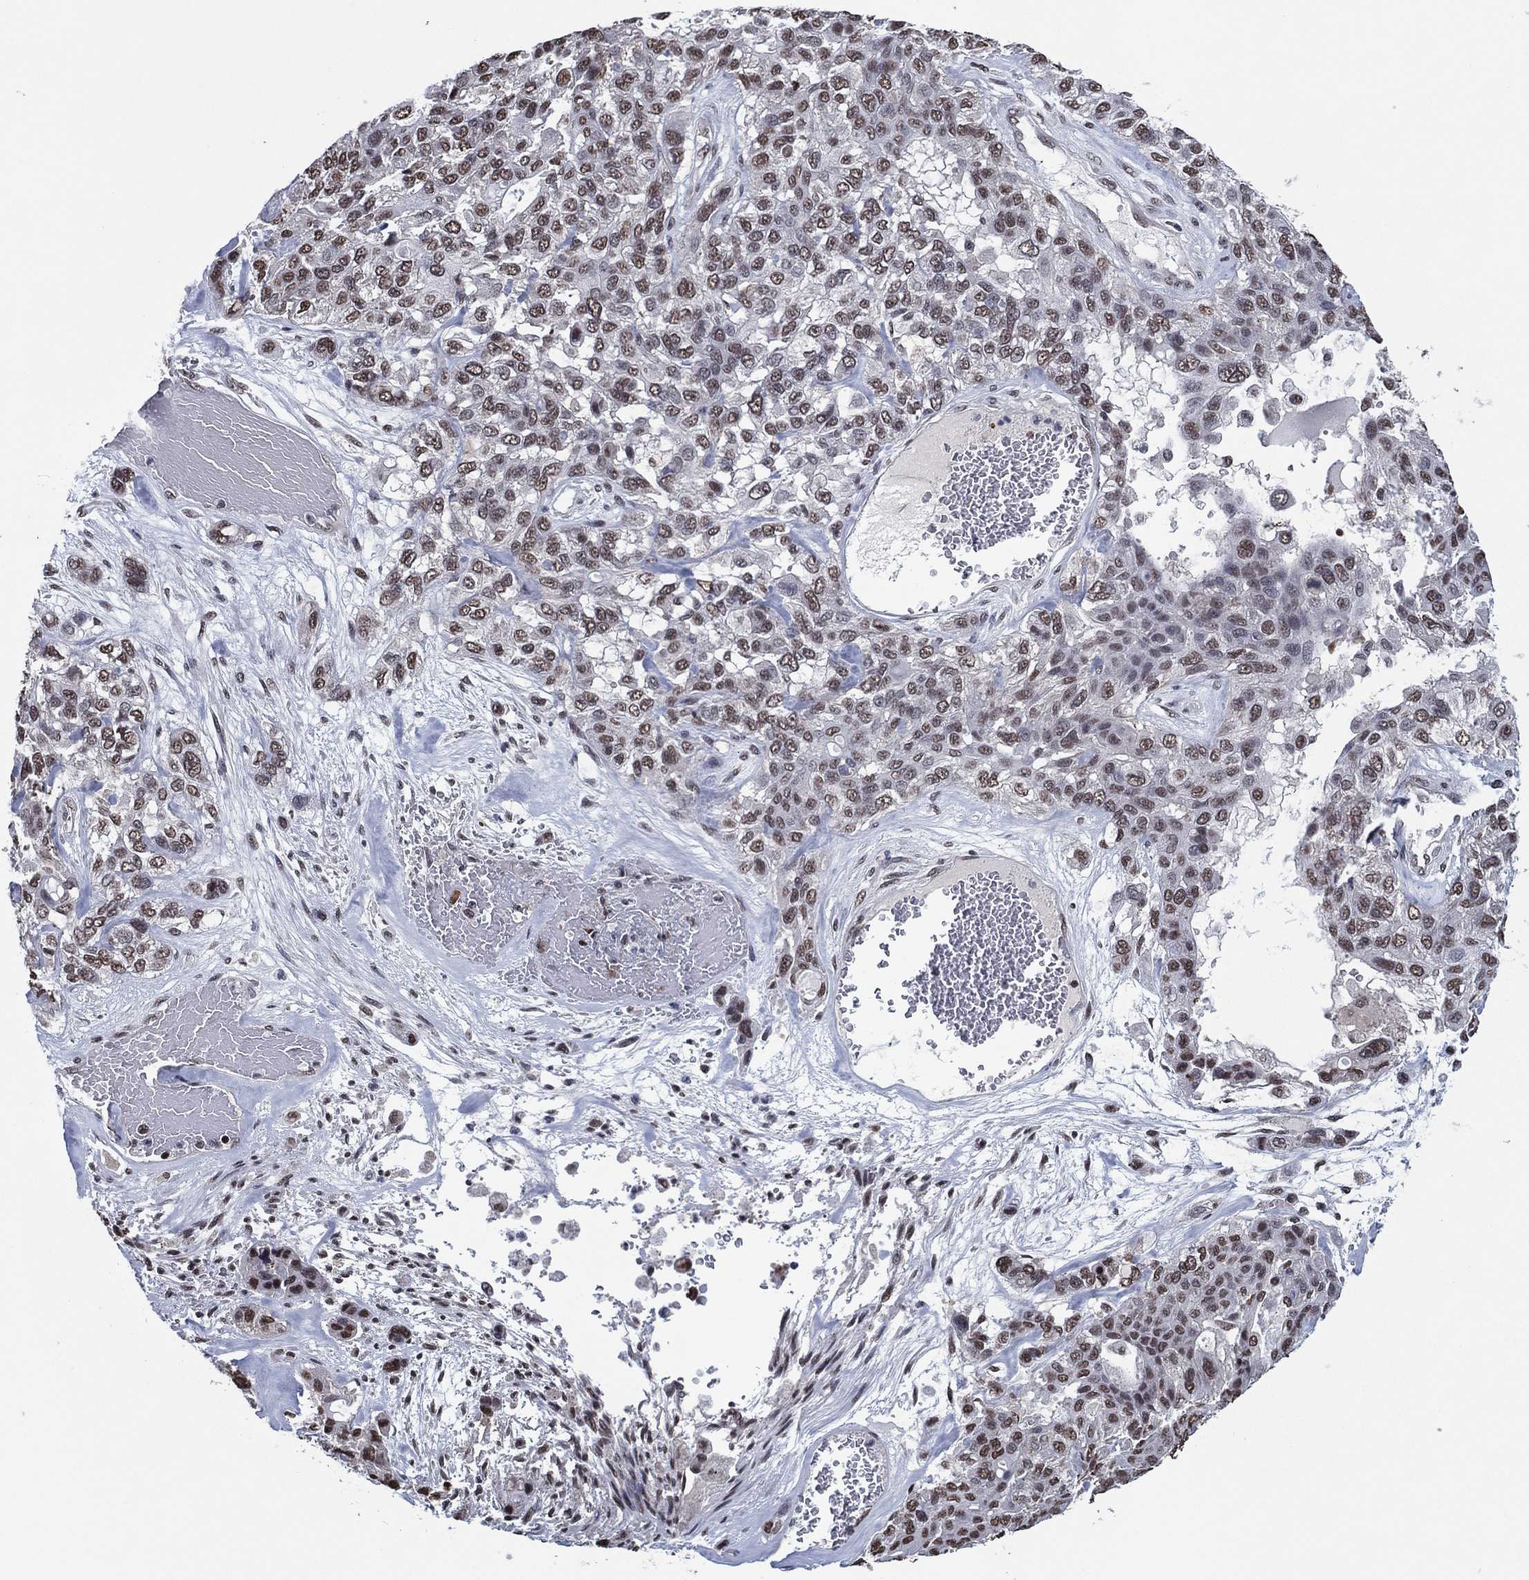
{"staining": {"intensity": "moderate", "quantity": ">75%", "location": "nuclear"}, "tissue": "lung cancer", "cell_type": "Tumor cells", "image_type": "cancer", "snomed": [{"axis": "morphology", "description": "Squamous cell carcinoma, NOS"}, {"axis": "topography", "description": "Lung"}], "caption": "A medium amount of moderate nuclear staining is seen in approximately >75% of tumor cells in lung cancer tissue. (brown staining indicates protein expression, while blue staining denotes nuclei).", "gene": "ZBTB42", "patient": {"sex": "female", "age": 70}}